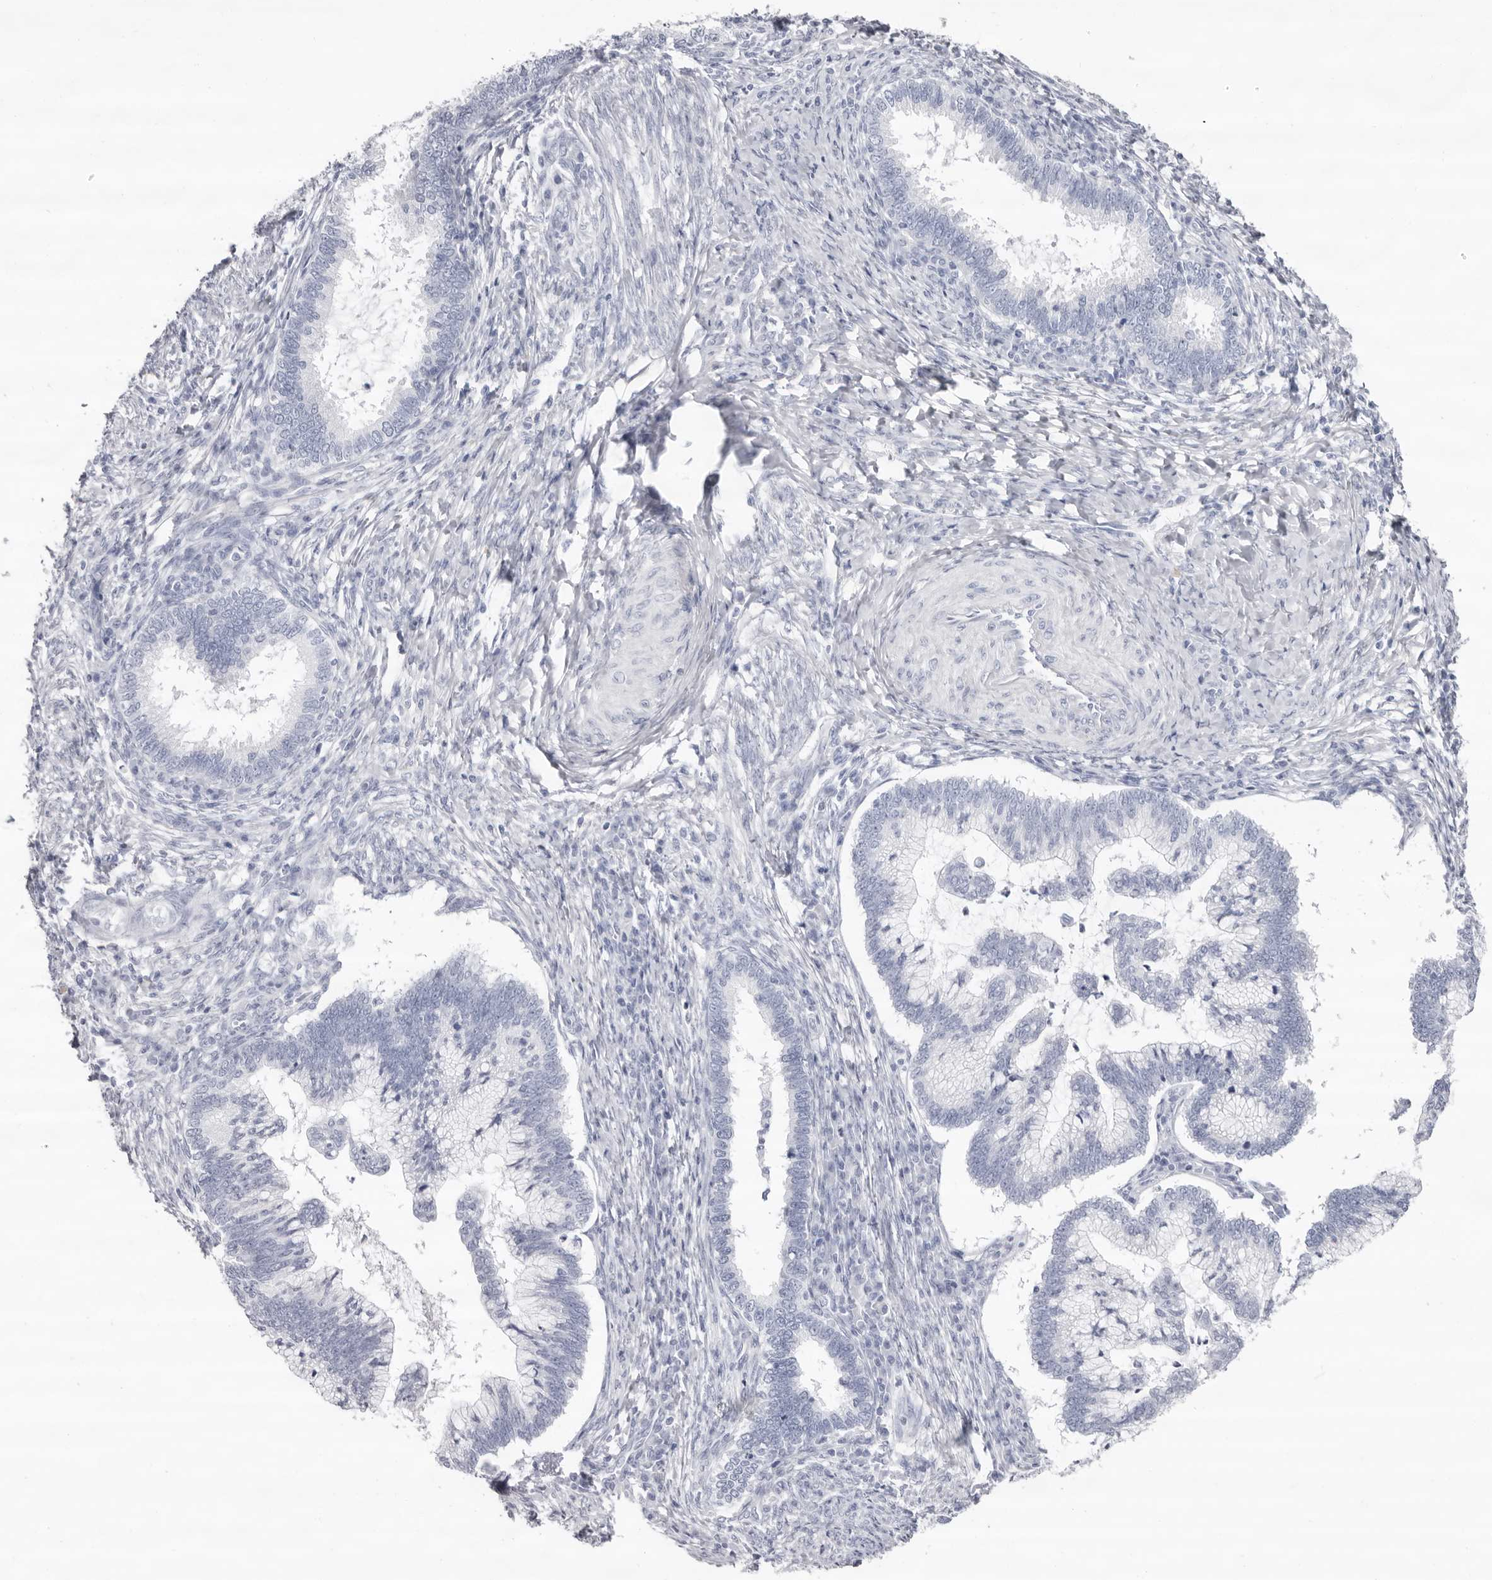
{"staining": {"intensity": "negative", "quantity": "none", "location": "none"}, "tissue": "cervical cancer", "cell_type": "Tumor cells", "image_type": "cancer", "snomed": [{"axis": "morphology", "description": "Adenocarcinoma, NOS"}, {"axis": "topography", "description": "Cervix"}], "caption": "A histopathology image of human cervical adenocarcinoma is negative for staining in tumor cells.", "gene": "LPO", "patient": {"sex": "female", "age": 36}}